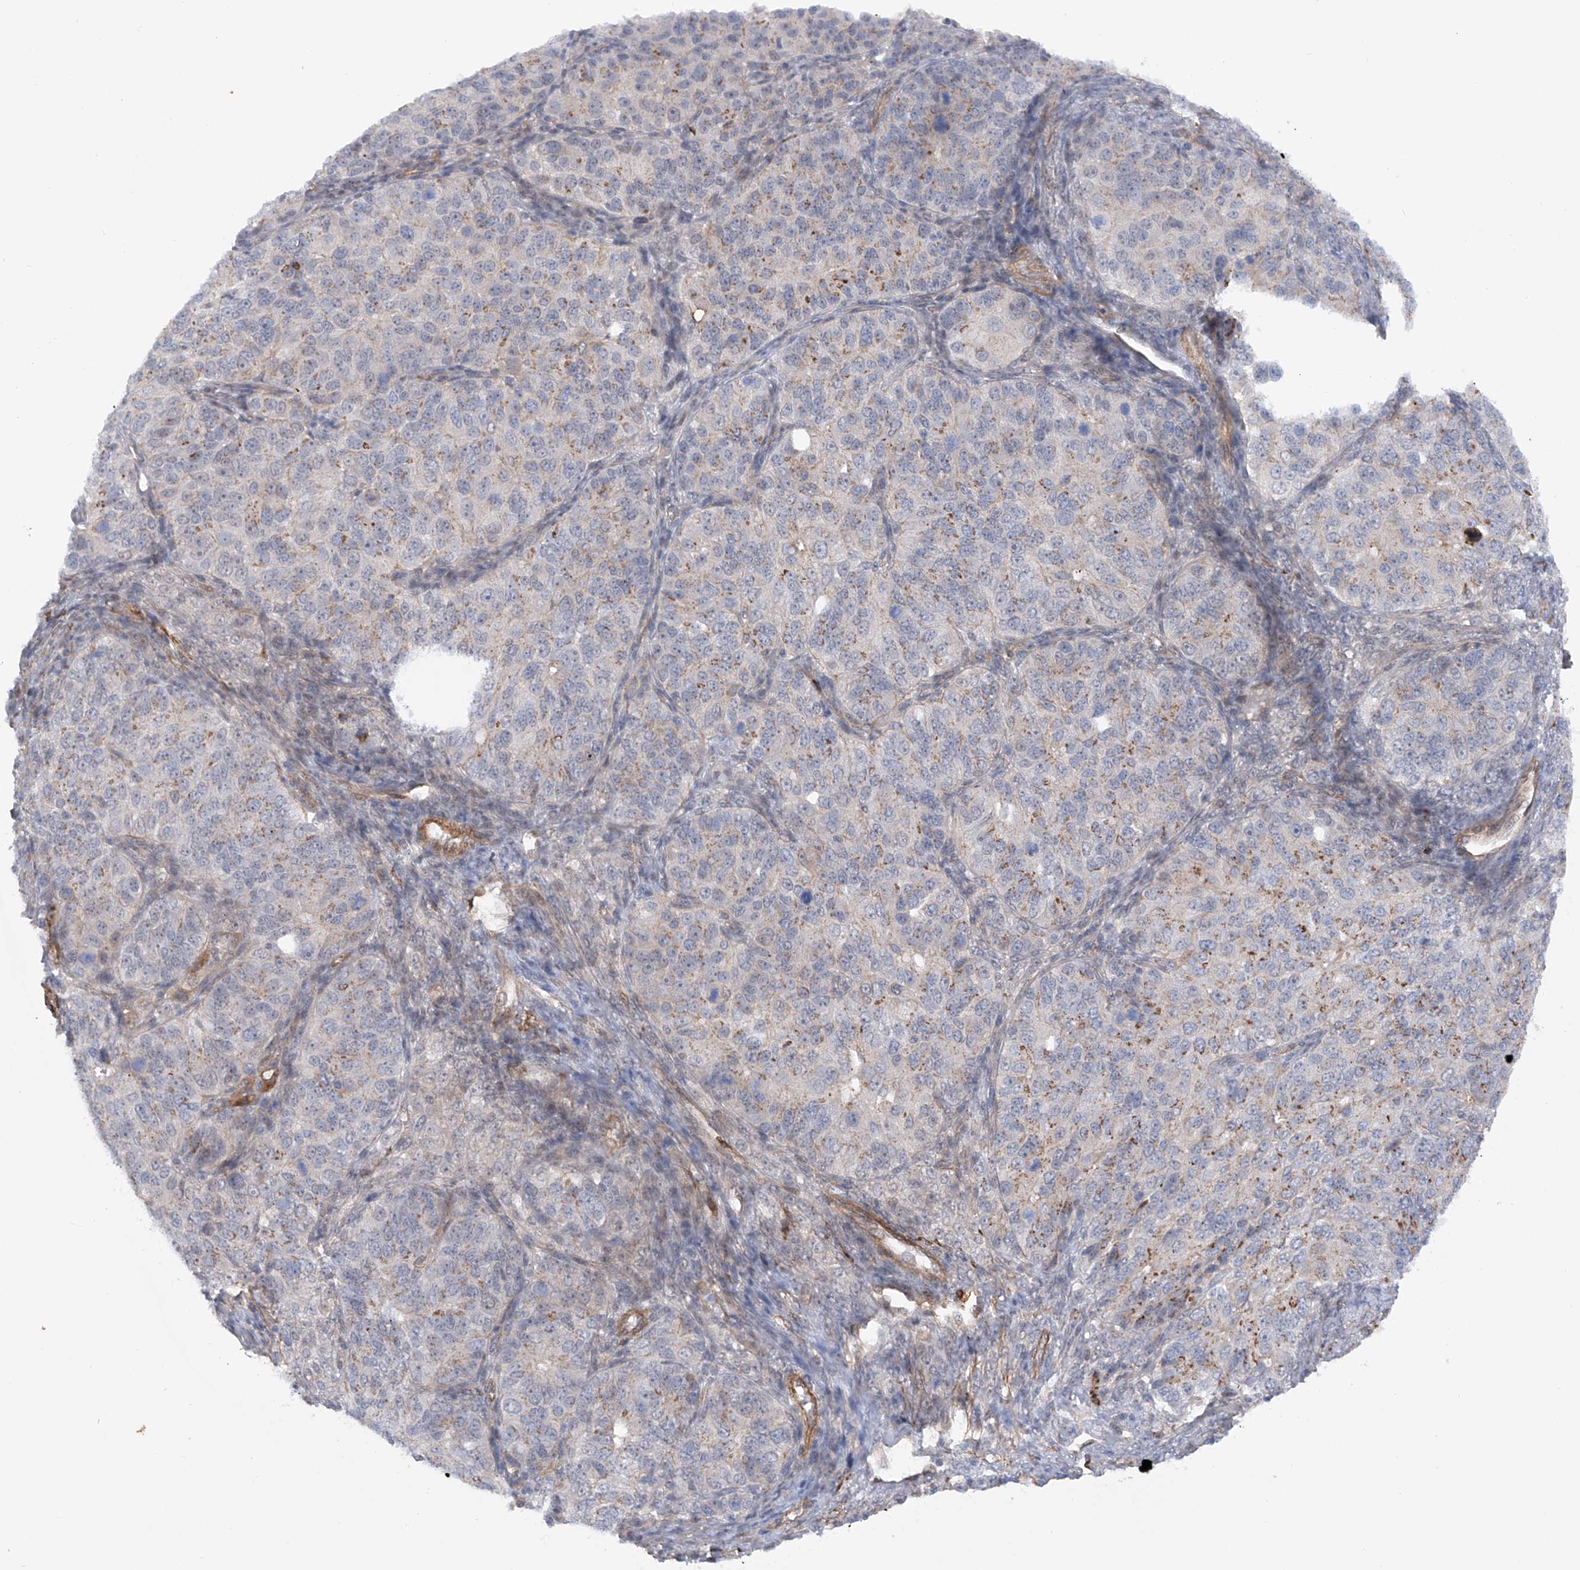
{"staining": {"intensity": "weak", "quantity": "25%-75%", "location": "cytoplasmic/membranous"}, "tissue": "ovarian cancer", "cell_type": "Tumor cells", "image_type": "cancer", "snomed": [{"axis": "morphology", "description": "Carcinoma, endometroid"}, {"axis": "topography", "description": "Ovary"}], "caption": "Immunohistochemical staining of human ovarian endometroid carcinoma exhibits low levels of weak cytoplasmic/membranous protein staining in approximately 25%-75% of tumor cells. (brown staining indicates protein expression, while blue staining denotes nuclei).", "gene": "ZNF490", "patient": {"sex": "female", "age": 51}}